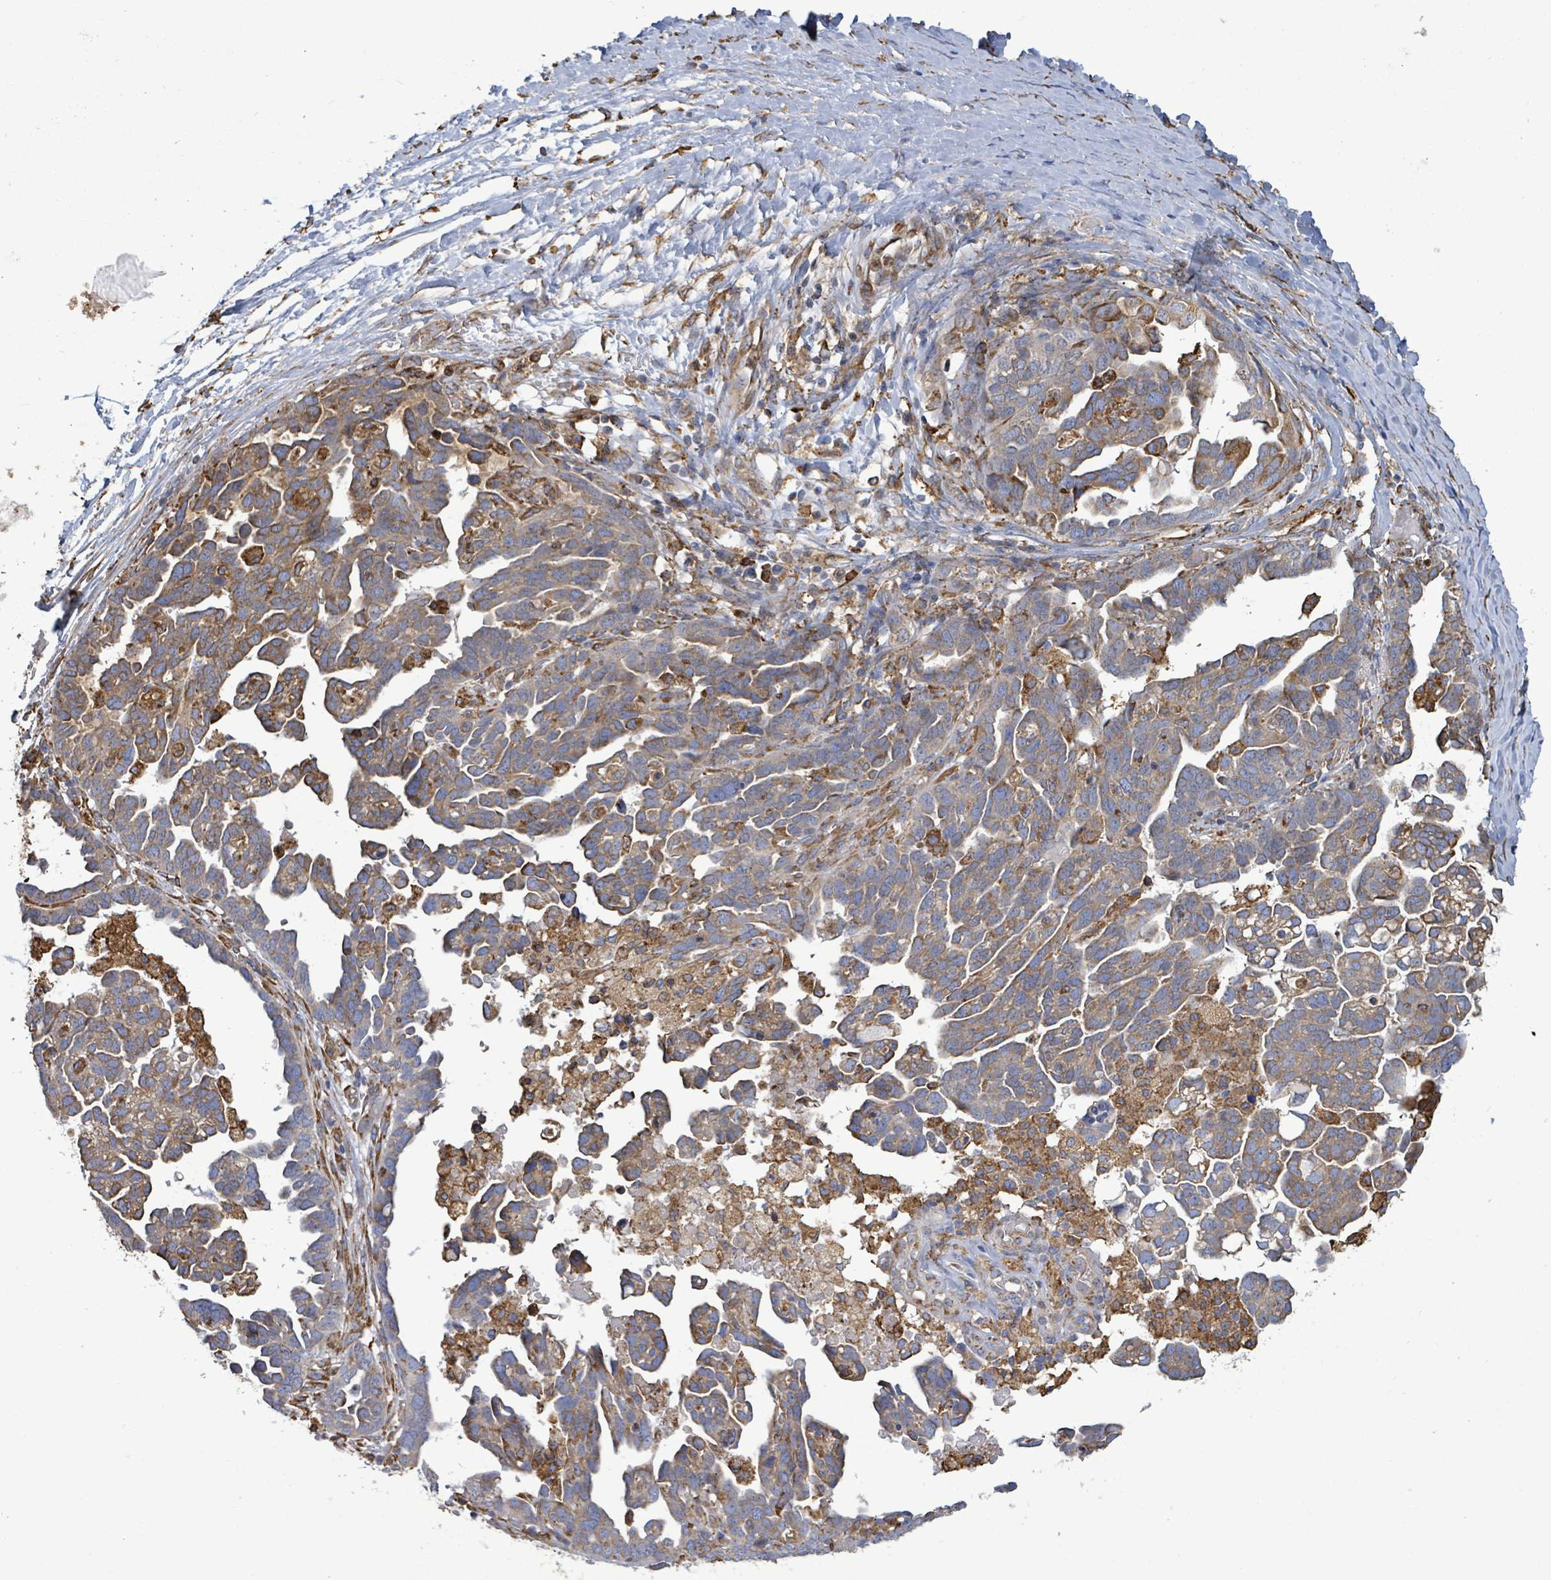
{"staining": {"intensity": "moderate", "quantity": ">75%", "location": "cytoplasmic/membranous"}, "tissue": "ovarian cancer", "cell_type": "Tumor cells", "image_type": "cancer", "snomed": [{"axis": "morphology", "description": "Cystadenocarcinoma, serous, NOS"}, {"axis": "topography", "description": "Ovary"}], "caption": "This histopathology image shows IHC staining of ovarian cancer (serous cystadenocarcinoma), with medium moderate cytoplasmic/membranous positivity in approximately >75% of tumor cells.", "gene": "RFPL4A", "patient": {"sex": "female", "age": 54}}